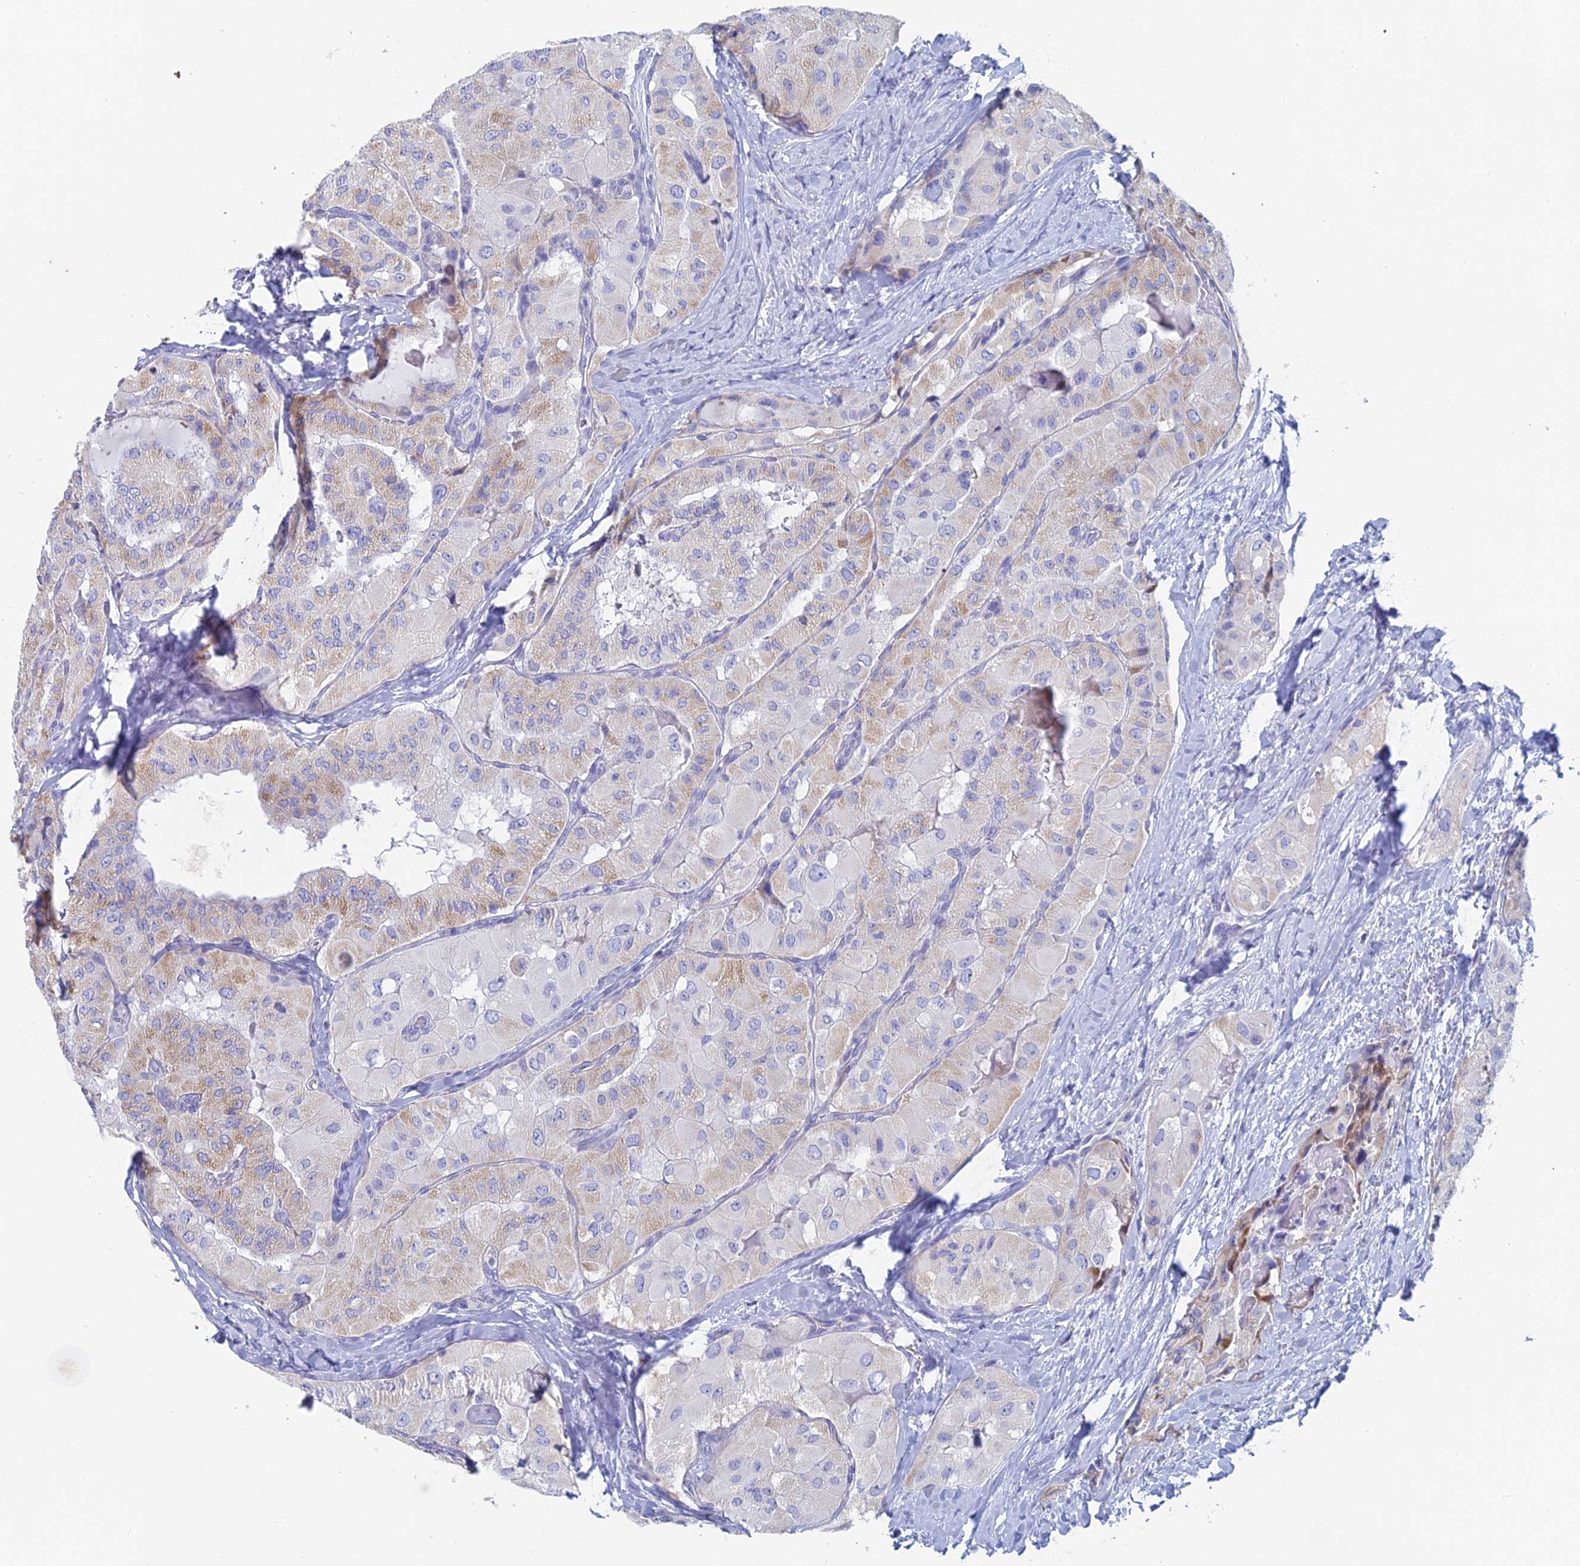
{"staining": {"intensity": "weak", "quantity": "25%-75%", "location": "cytoplasmic/membranous"}, "tissue": "thyroid cancer", "cell_type": "Tumor cells", "image_type": "cancer", "snomed": [{"axis": "morphology", "description": "Normal tissue, NOS"}, {"axis": "morphology", "description": "Papillary adenocarcinoma, NOS"}, {"axis": "topography", "description": "Thyroid gland"}], "caption": "The micrograph displays a brown stain indicating the presence of a protein in the cytoplasmic/membranous of tumor cells in papillary adenocarcinoma (thyroid).", "gene": "ACSM1", "patient": {"sex": "female", "age": 59}}